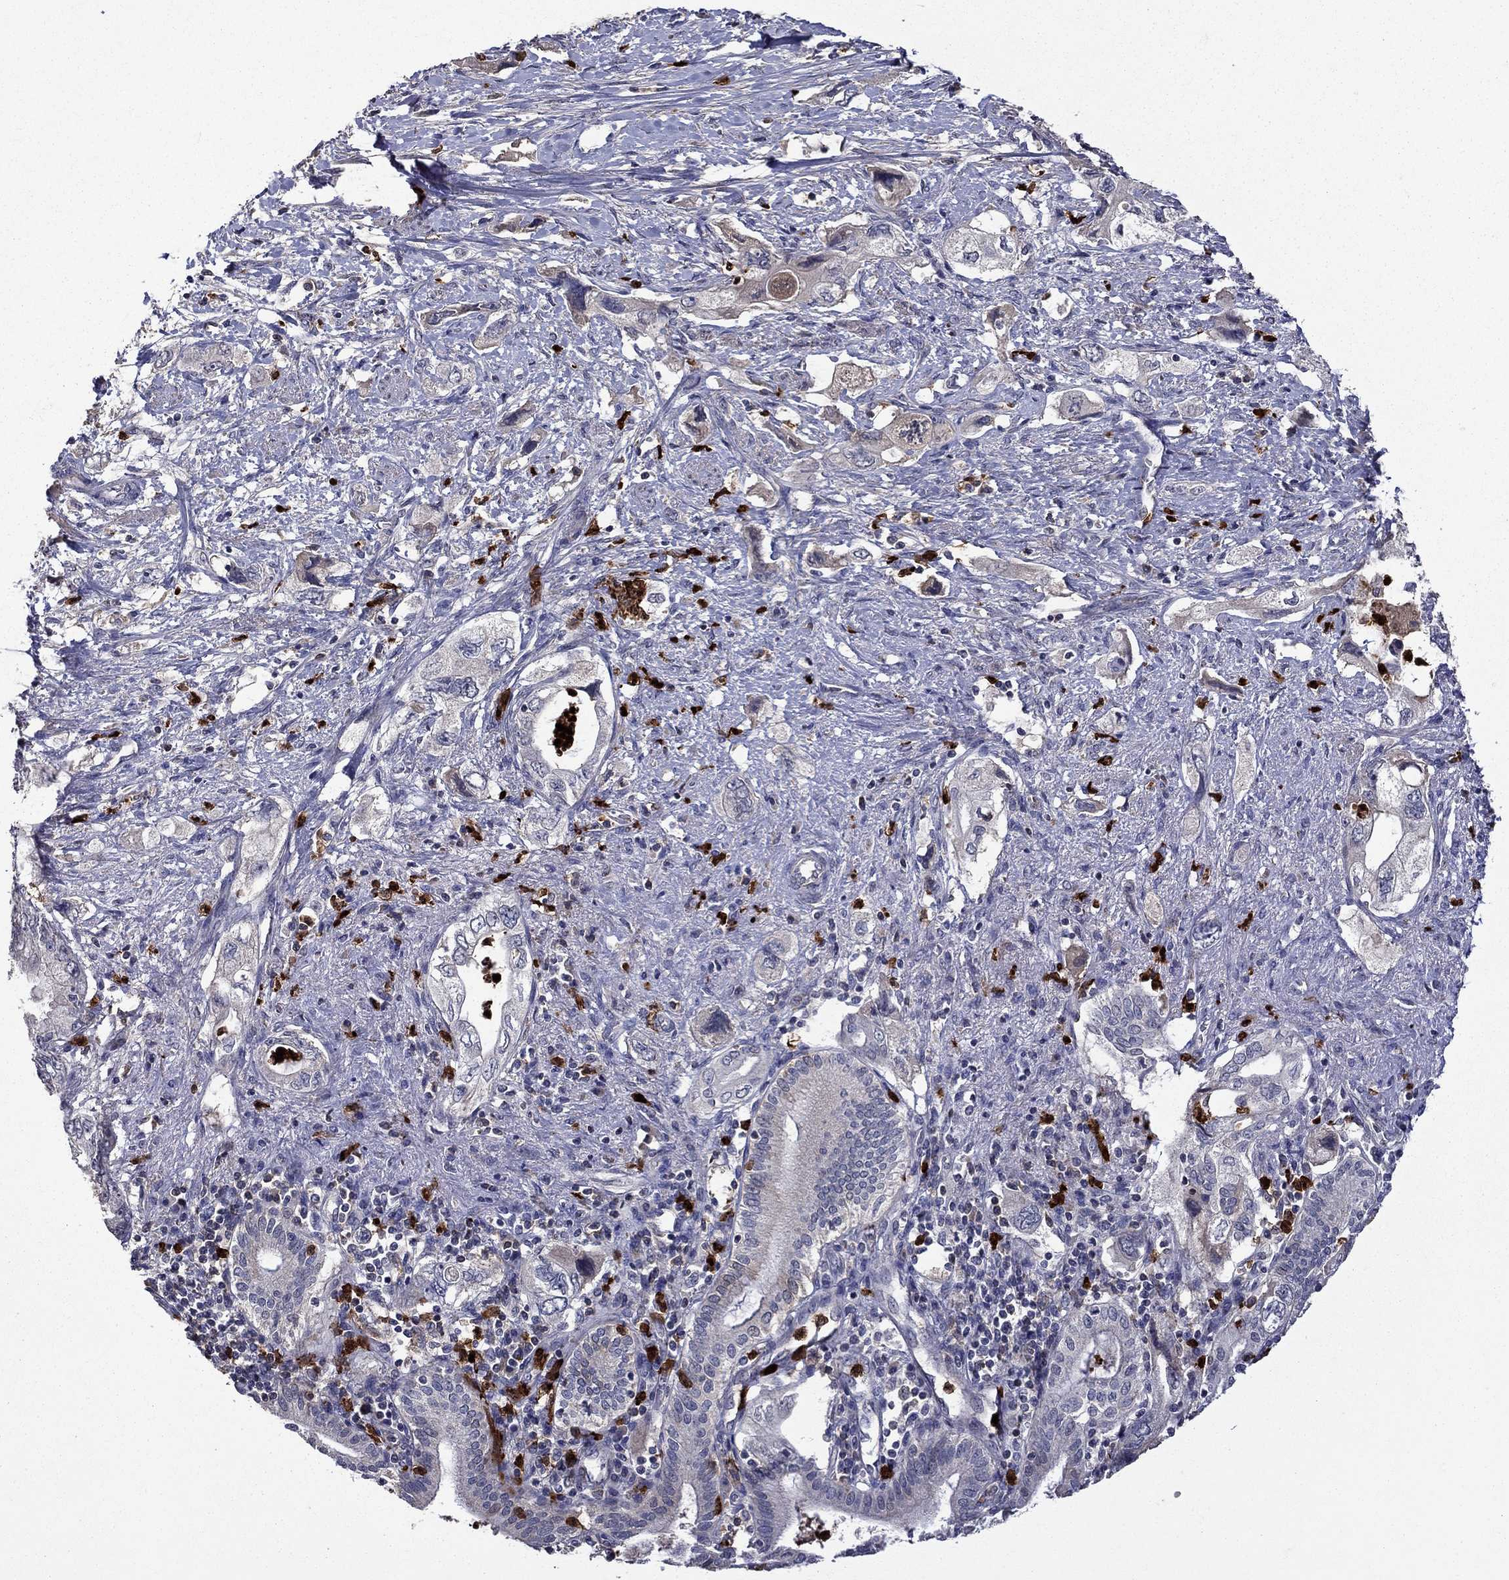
{"staining": {"intensity": "negative", "quantity": "none", "location": "none"}, "tissue": "pancreatic cancer", "cell_type": "Tumor cells", "image_type": "cancer", "snomed": [{"axis": "morphology", "description": "Adenocarcinoma, NOS"}, {"axis": "topography", "description": "Pancreas"}], "caption": "High magnification brightfield microscopy of pancreatic cancer stained with DAB (3,3'-diaminobenzidine) (brown) and counterstained with hematoxylin (blue): tumor cells show no significant expression.", "gene": "SATB1", "patient": {"sex": "female", "age": 73}}